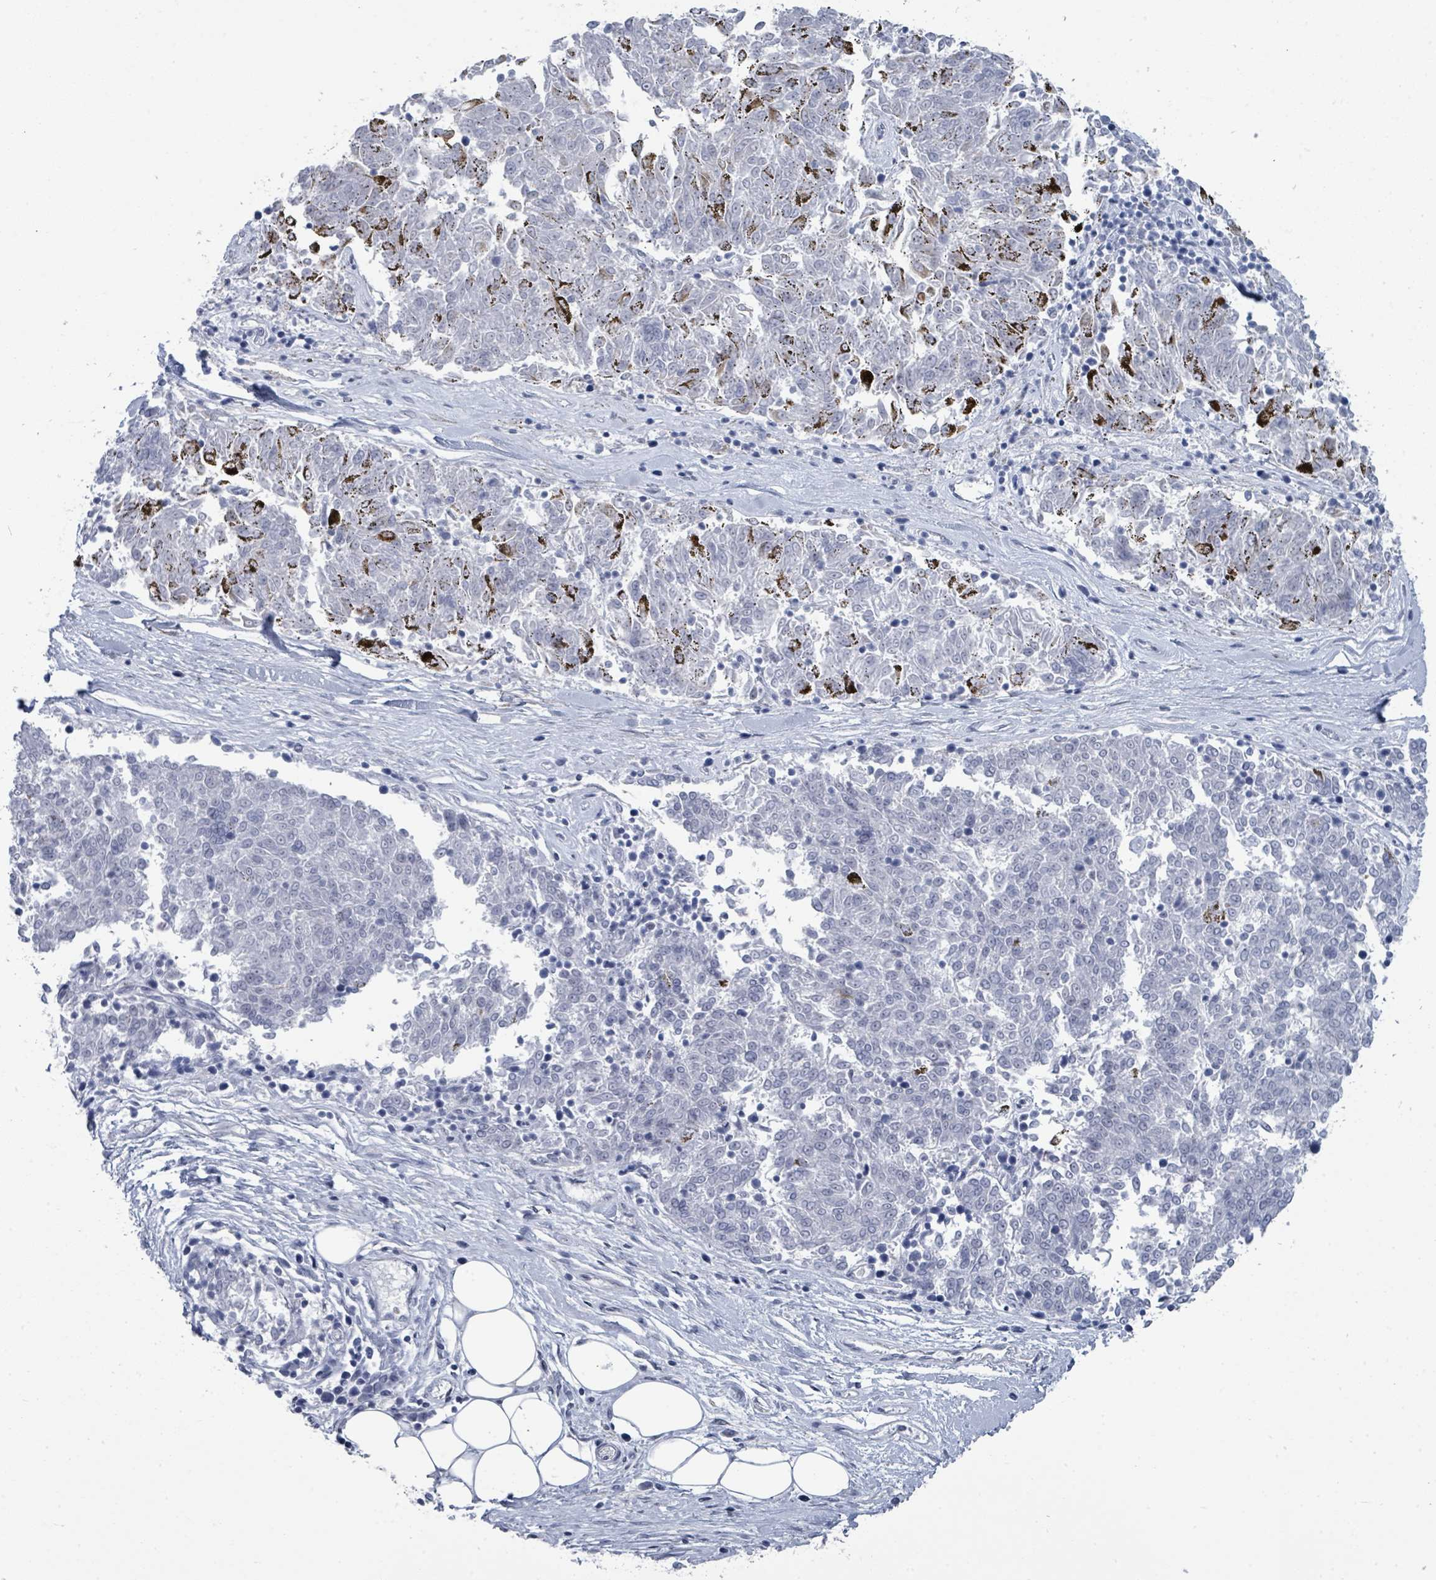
{"staining": {"intensity": "negative", "quantity": "none", "location": "none"}, "tissue": "melanoma", "cell_type": "Tumor cells", "image_type": "cancer", "snomed": [{"axis": "morphology", "description": "Malignant melanoma, NOS"}, {"axis": "topography", "description": "Skin"}], "caption": "There is no significant expression in tumor cells of melanoma. (DAB immunohistochemistry (IHC) visualized using brightfield microscopy, high magnification).", "gene": "CT45A5", "patient": {"sex": "female", "age": 72}}